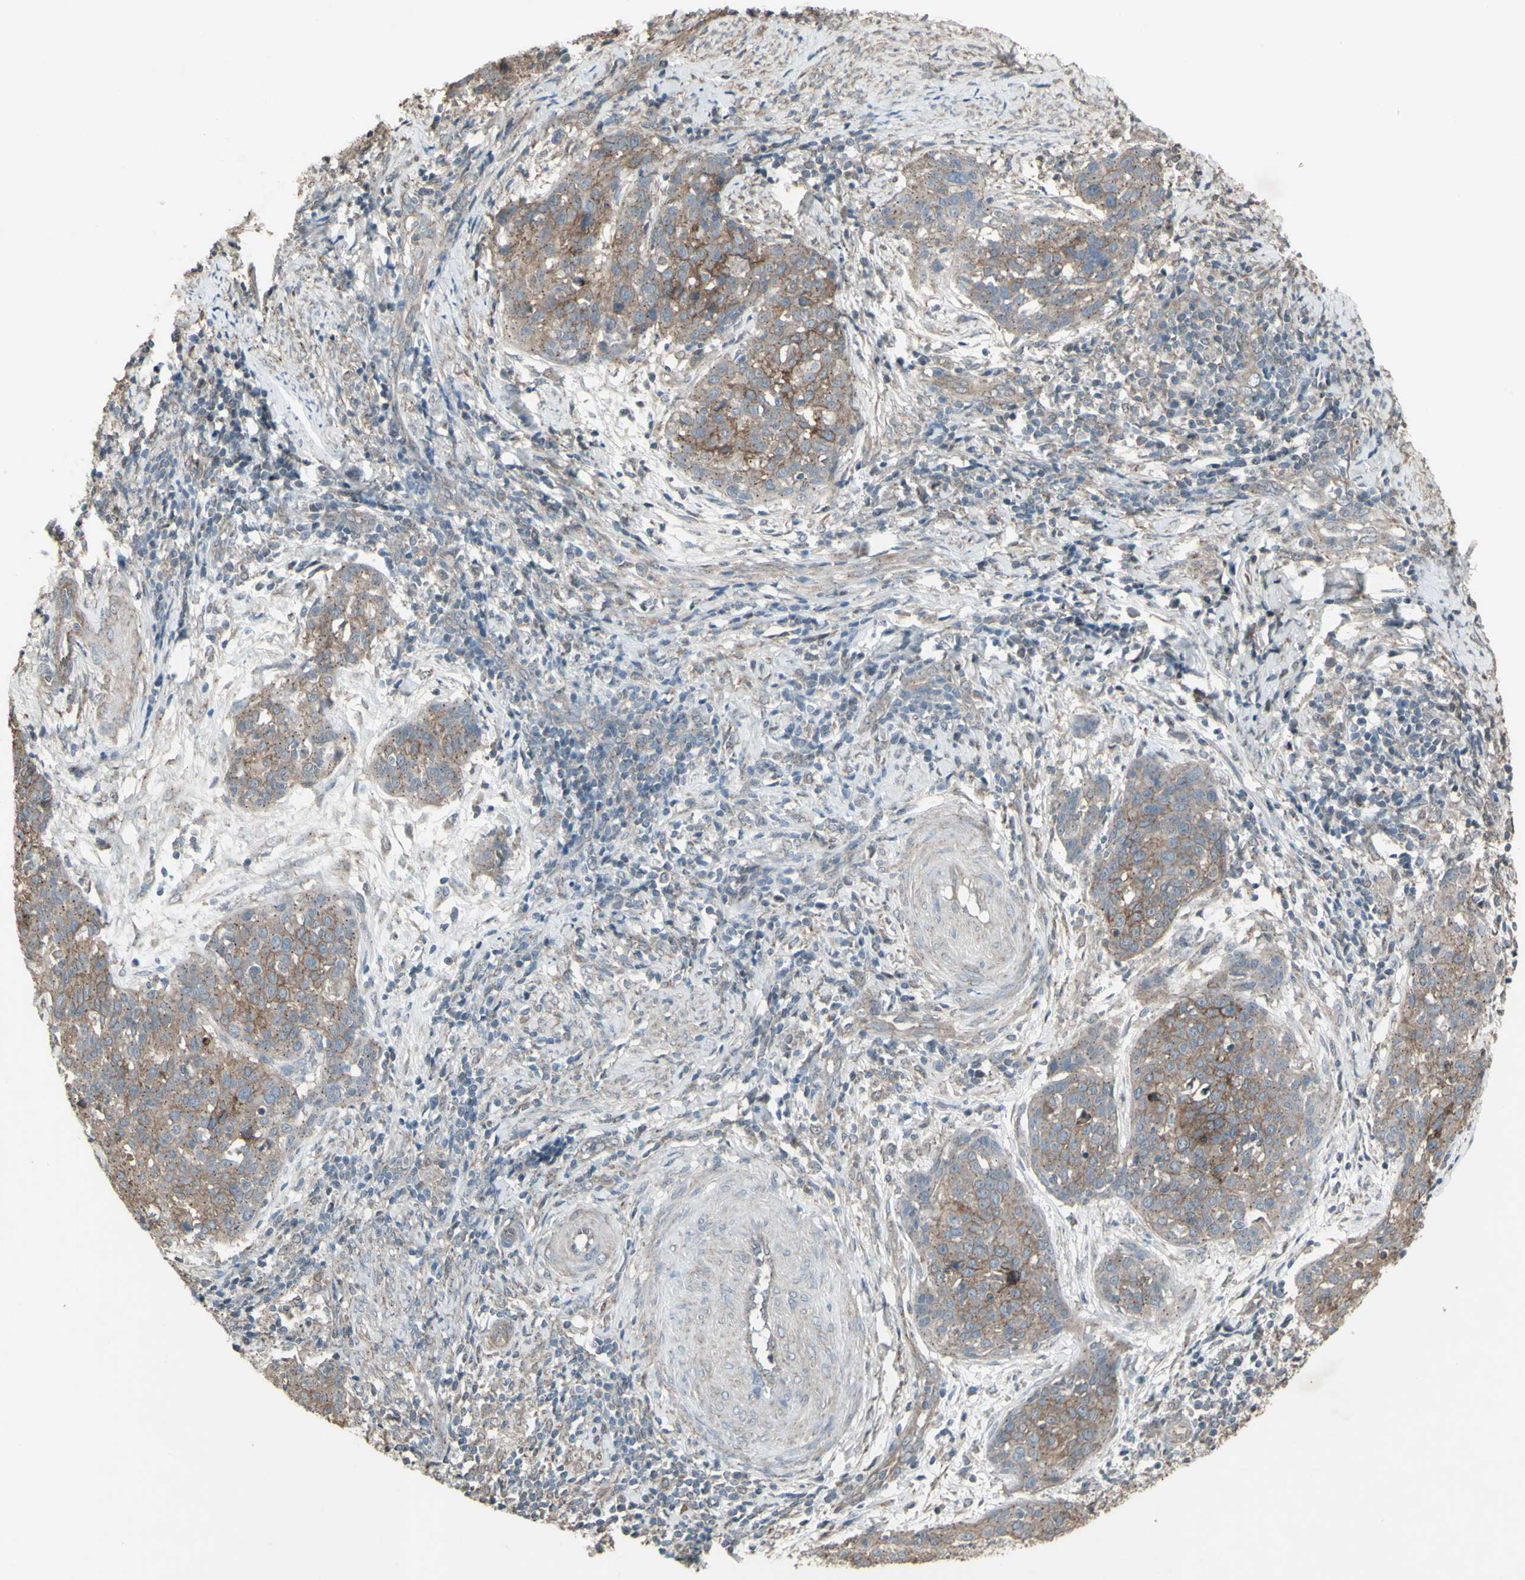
{"staining": {"intensity": "weak", "quantity": "25%-75%", "location": "cytoplasmic/membranous"}, "tissue": "cervical cancer", "cell_type": "Tumor cells", "image_type": "cancer", "snomed": [{"axis": "morphology", "description": "Squamous cell carcinoma, NOS"}, {"axis": "topography", "description": "Cervix"}], "caption": "Squamous cell carcinoma (cervical) was stained to show a protein in brown. There is low levels of weak cytoplasmic/membranous expression in about 25%-75% of tumor cells. (IHC, brightfield microscopy, high magnification).", "gene": "FXYD3", "patient": {"sex": "female", "age": 38}}